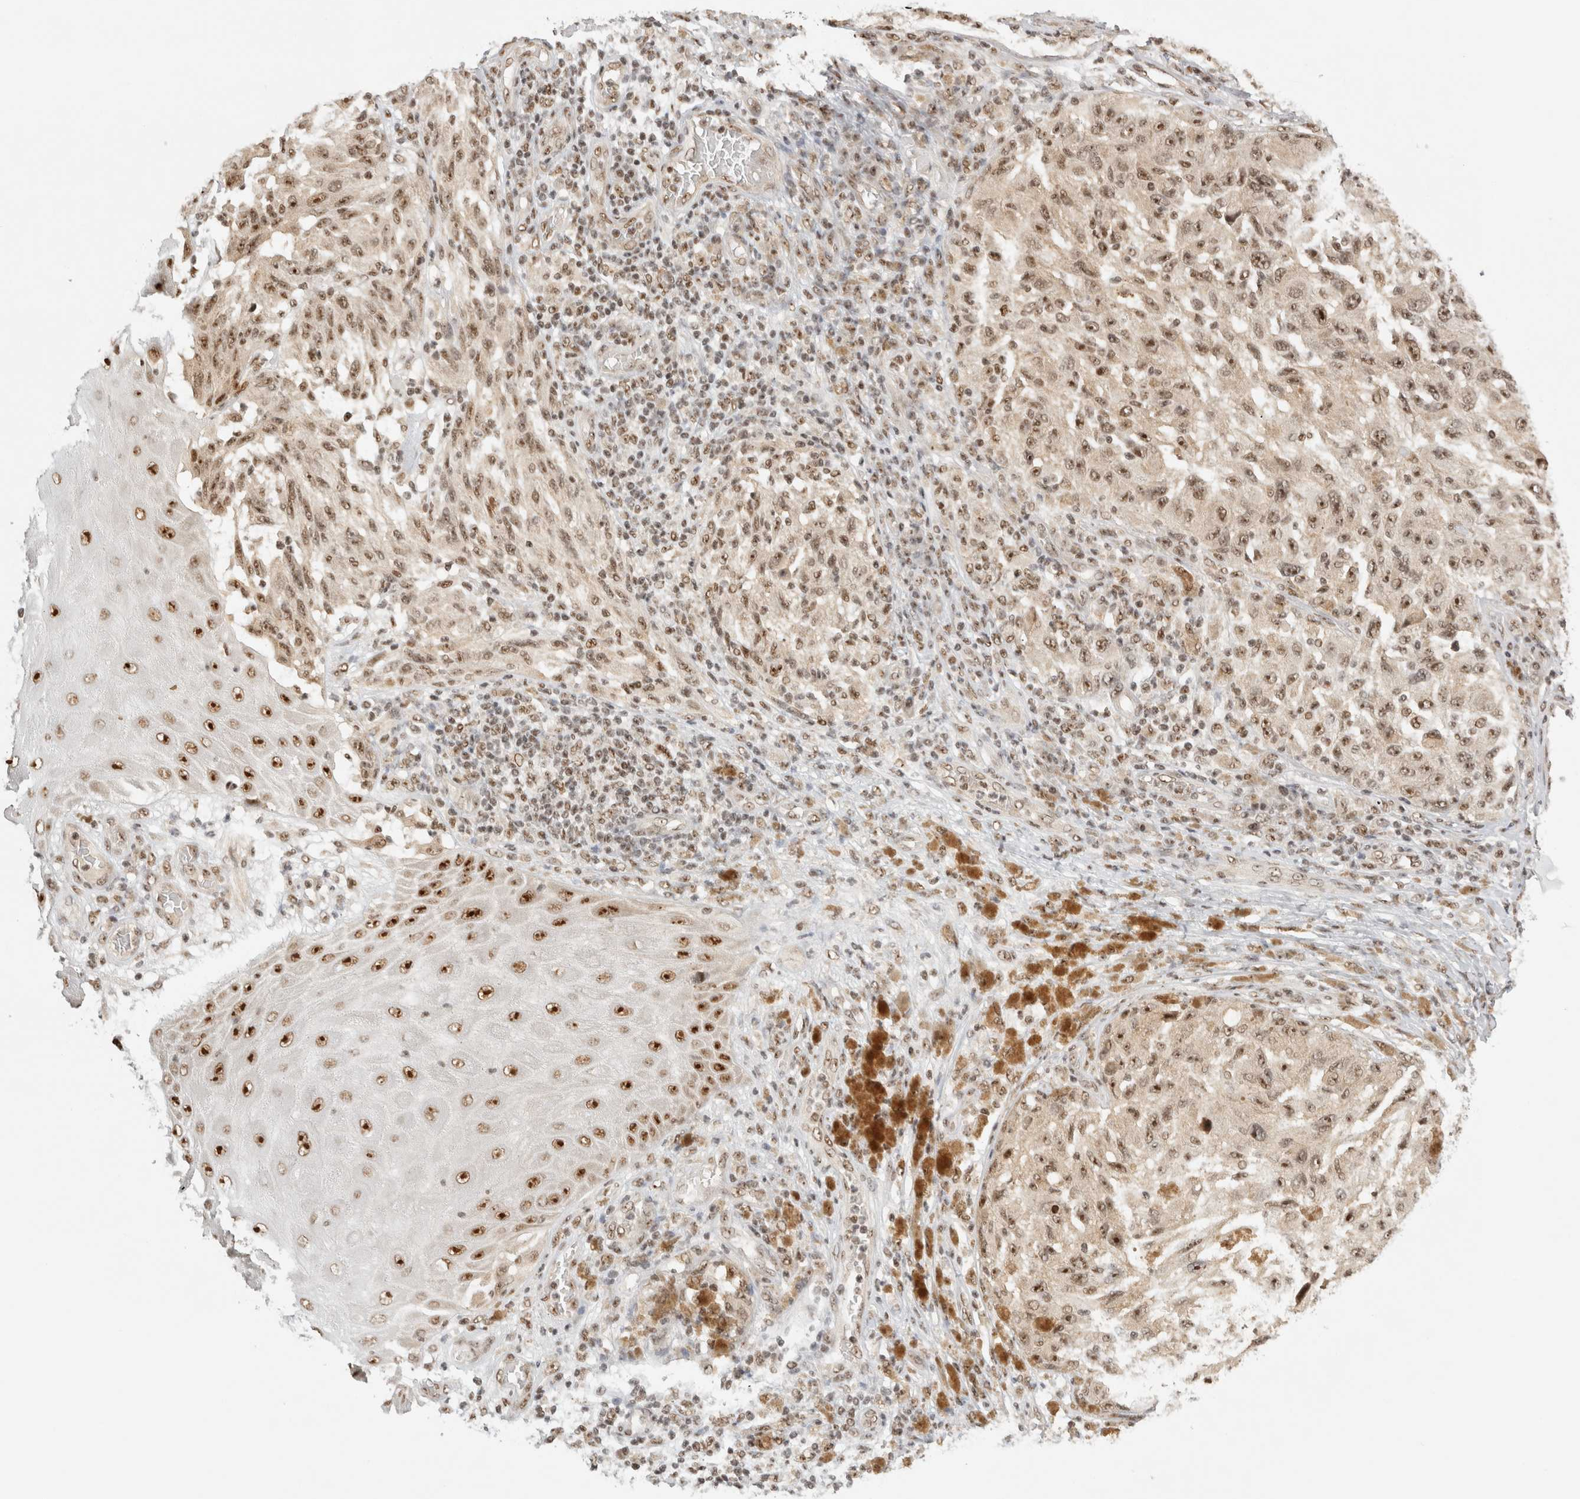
{"staining": {"intensity": "moderate", "quantity": ">75%", "location": "nuclear"}, "tissue": "melanoma", "cell_type": "Tumor cells", "image_type": "cancer", "snomed": [{"axis": "morphology", "description": "Malignant melanoma, NOS"}, {"axis": "topography", "description": "Skin"}], "caption": "Protein staining demonstrates moderate nuclear staining in approximately >75% of tumor cells in melanoma.", "gene": "EBNA1BP2", "patient": {"sex": "female", "age": 73}}